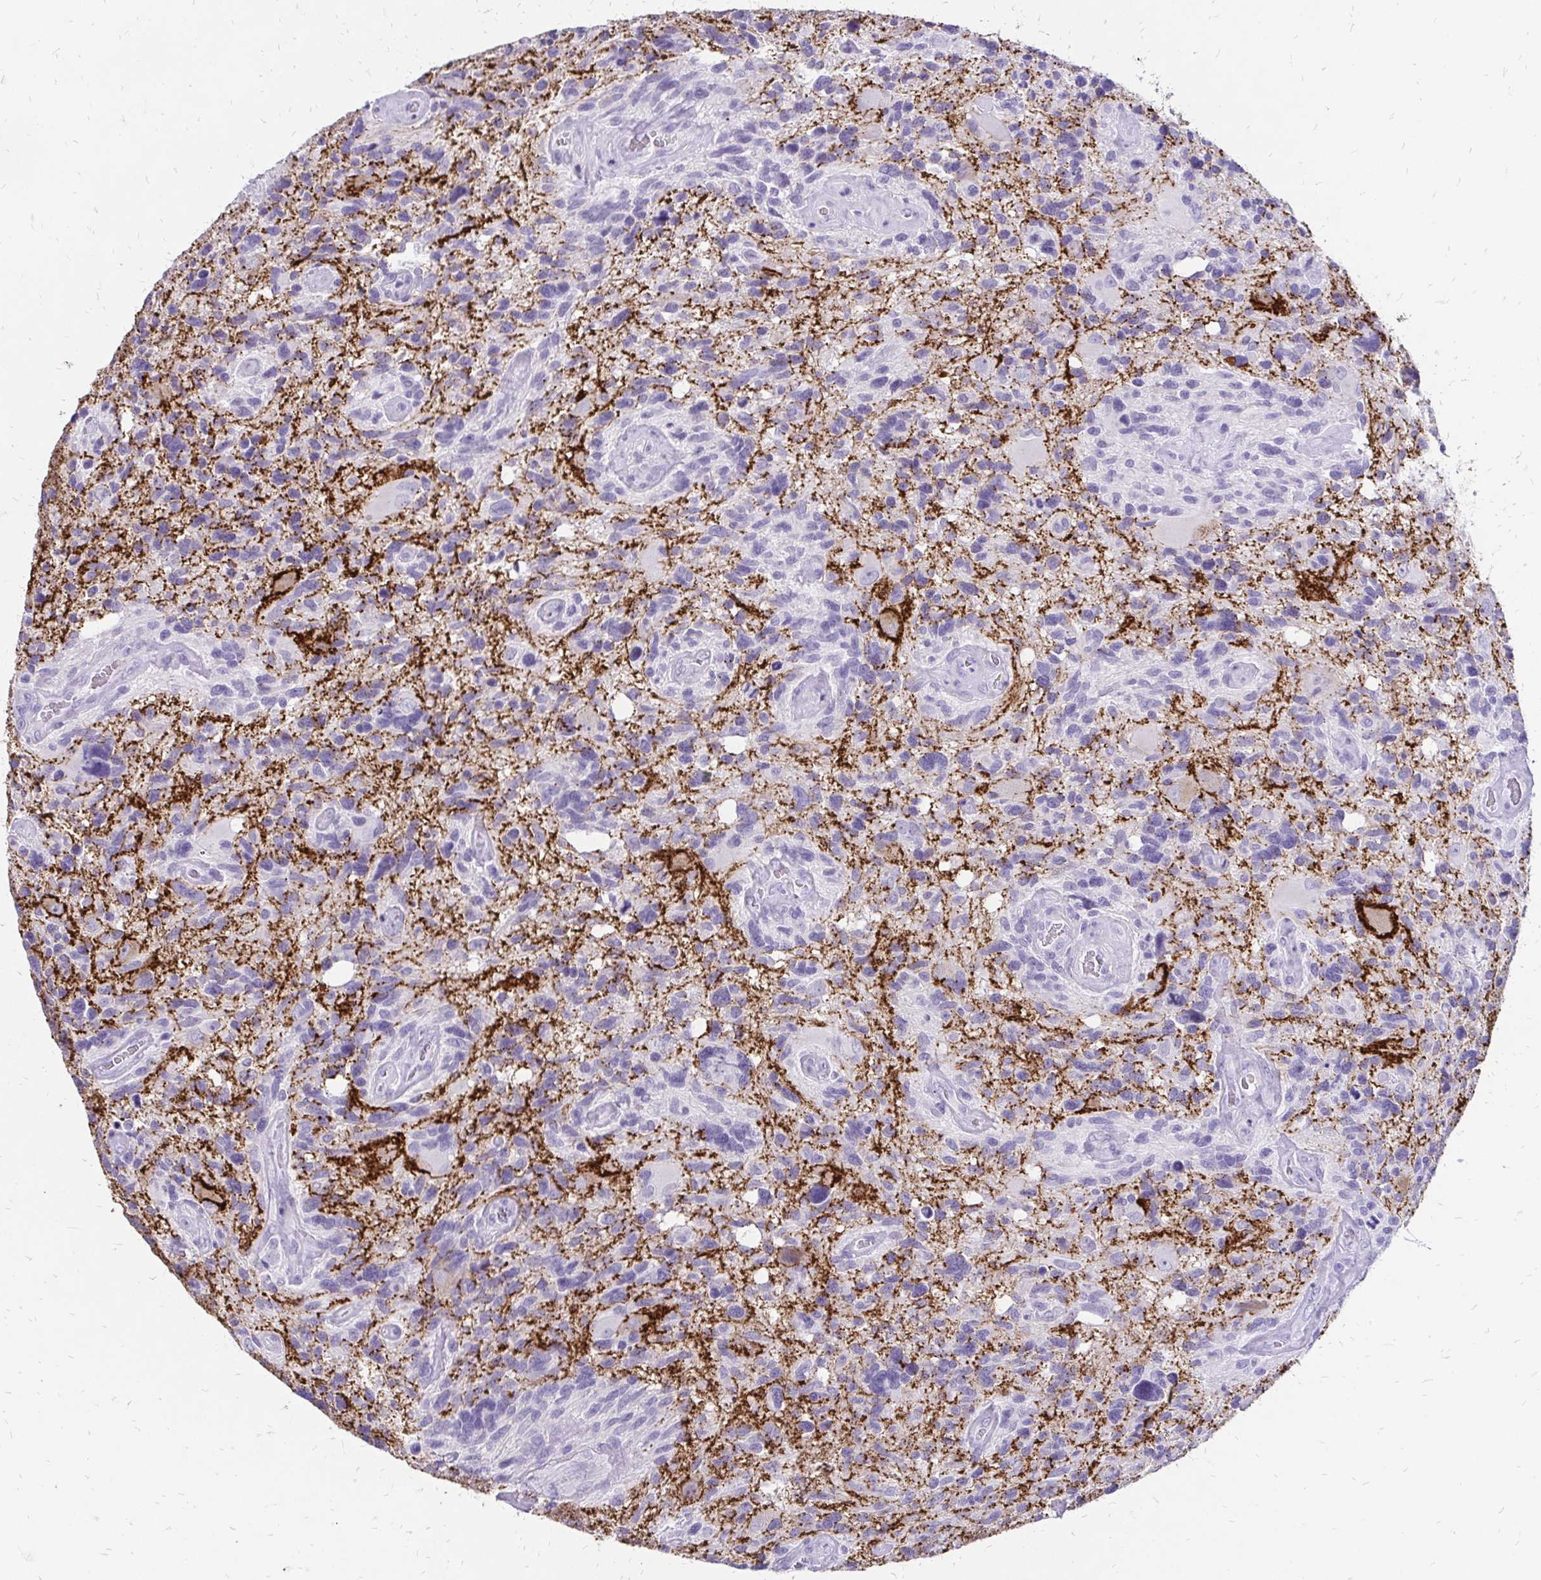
{"staining": {"intensity": "negative", "quantity": "none", "location": "none"}, "tissue": "glioma", "cell_type": "Tumor cells", "image_type": "cancer", "snomed": [{"axis": "morphology", "description": "Glioma, malignant, High grade"}, {"axis": "topography", "description": "Brain"}], "caption": "There is no significant staining in tumor cells of malignant glioma (high-grade).", "gene": "SLC32A1", "patient": {"sex": "male", "age": 49}}